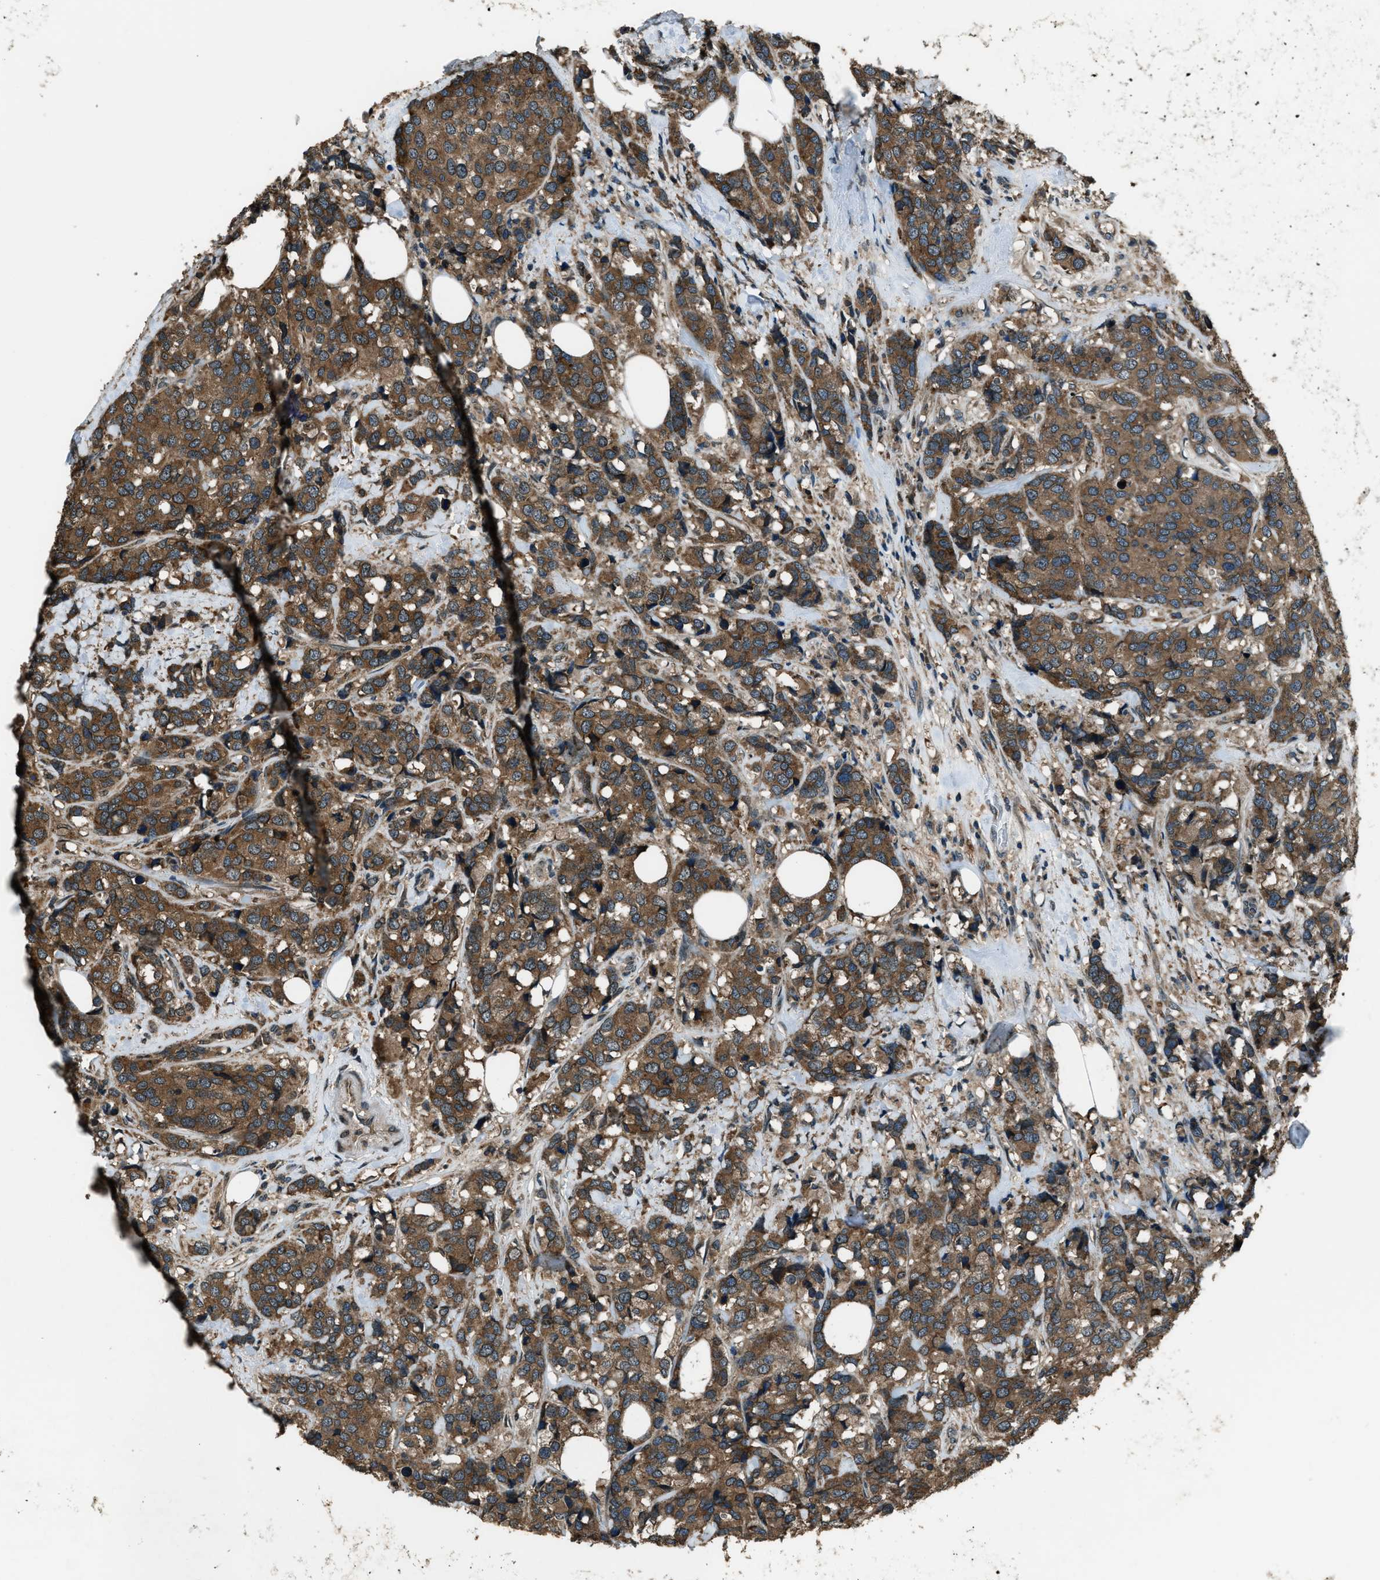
{"staining": {"intensity": "moderate", "quantity": ">75%", "location": "cytoplasmic/membranous"}, "tissue": "breast cancer", "cell_type": "Tumor cells", "image_type": "cancer", "snomed": [{"axis": "morphology", "description": "Lobular carcinoma"}, {"axis": "topography", "description": "Breast"}], "caption": "This is a micrograph of IHC staining of breast lobular carcinoma, which shows moderate staining in the cytoplasmic/membranous of tumor cells.", "gene": "TRIM4", "patient": {"sex": "female", "age": 59}}